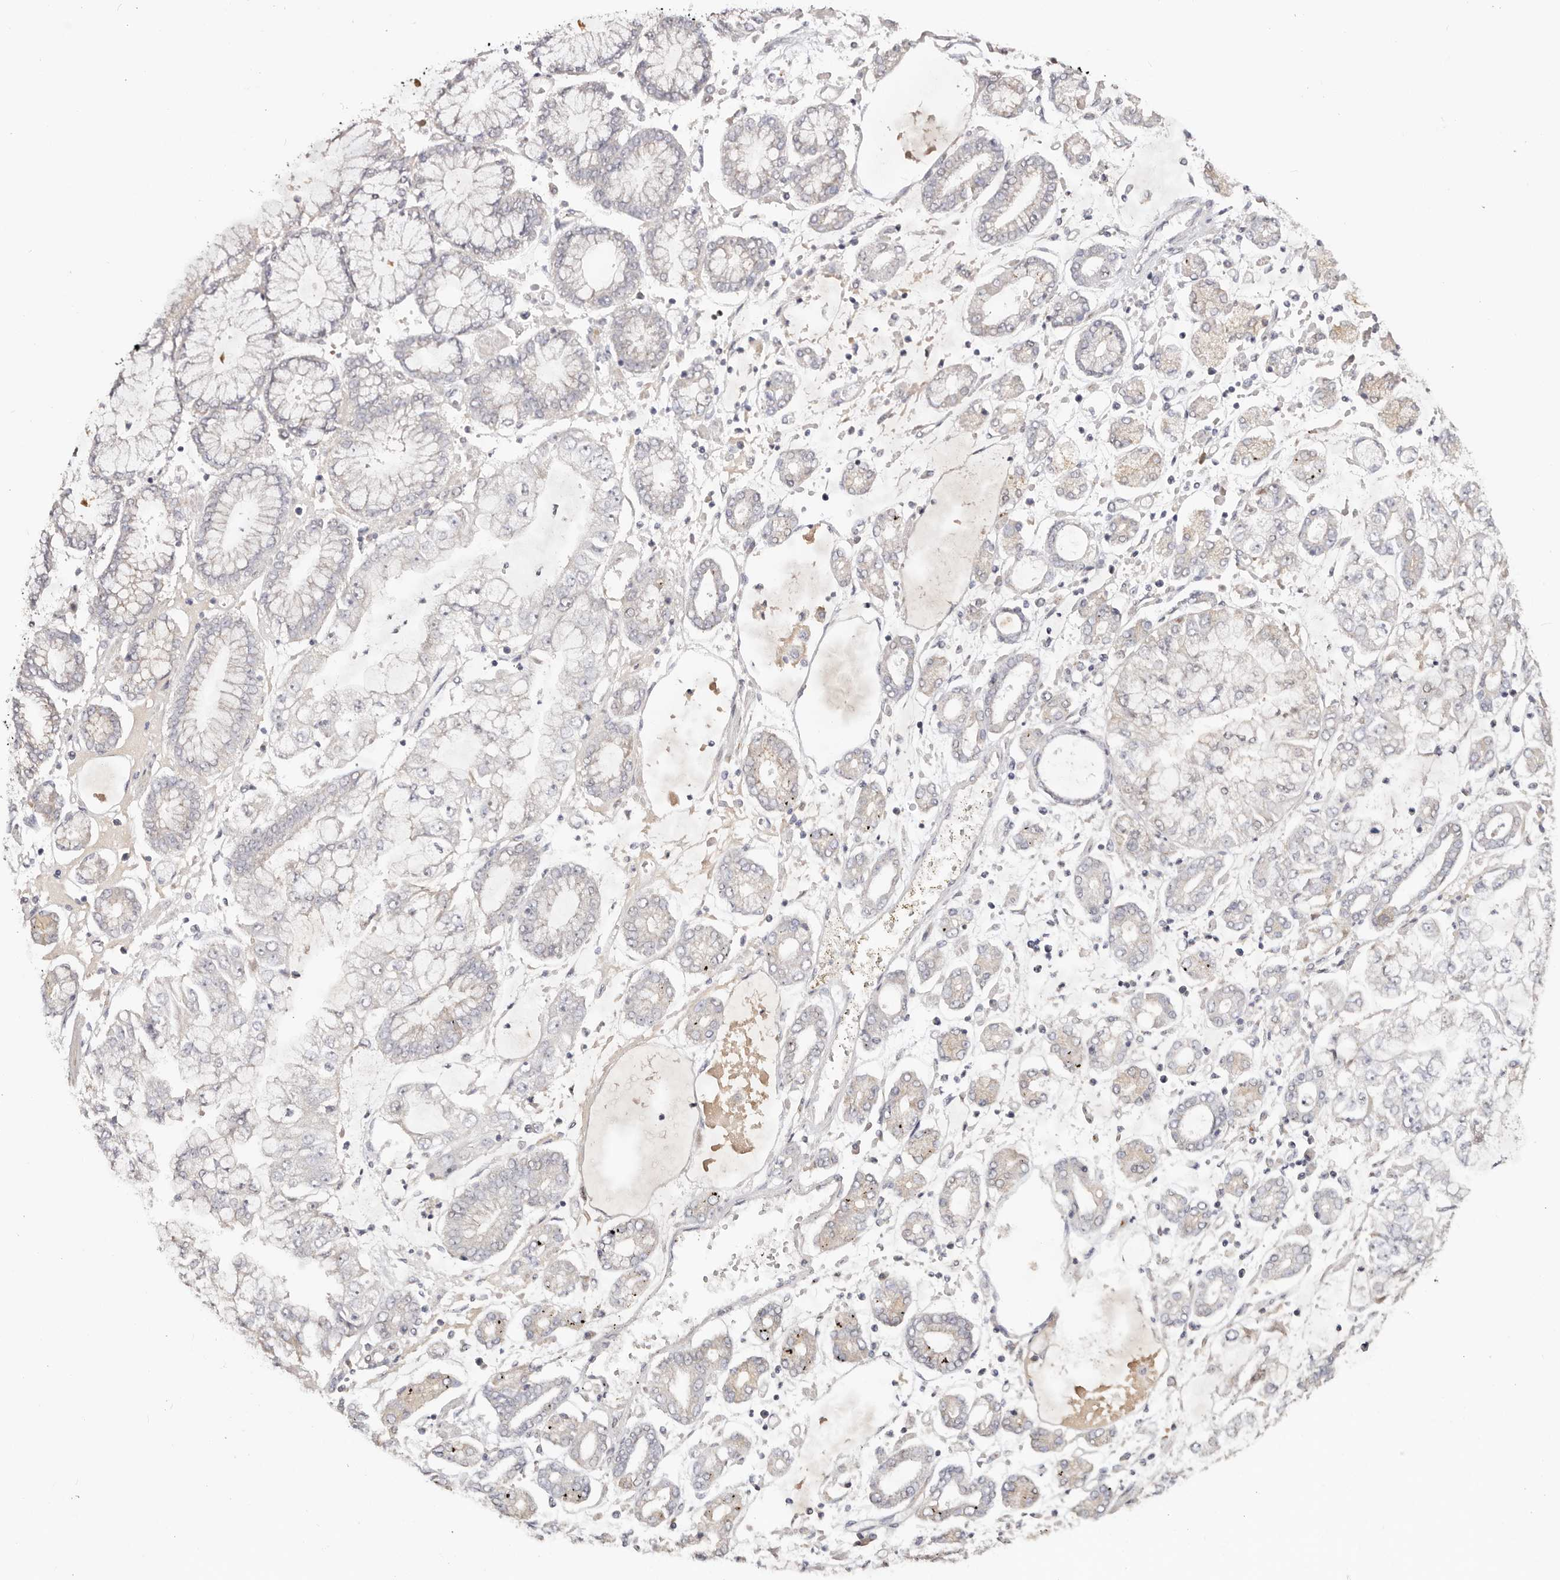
{"staining": {"intensity": "negative", "quantity": "none", "location": "none"}, "tissue": "stomach cancer", "cell_type": "Tumor cells", "image_type": "cancer", "snomed": [{"axis": "morphology", "description": "Adenocarcinoma, NOS"}, {"axis": "topography", "description": "Stomach"}], "caption": "High magnification brightfield microscopy of adenocarcinoma (stomach) stained with DAB (3,3'-diaminobenzidine) (brown) and counterstained with hematoxylin (blue): tumor cells show no significant expression. The staining is performed using DAB brown chromogen with nuclei counter-stained in using hematoxylin.", "gene": "CCDC190", "patient": {"sex": "male", "age": 76}}